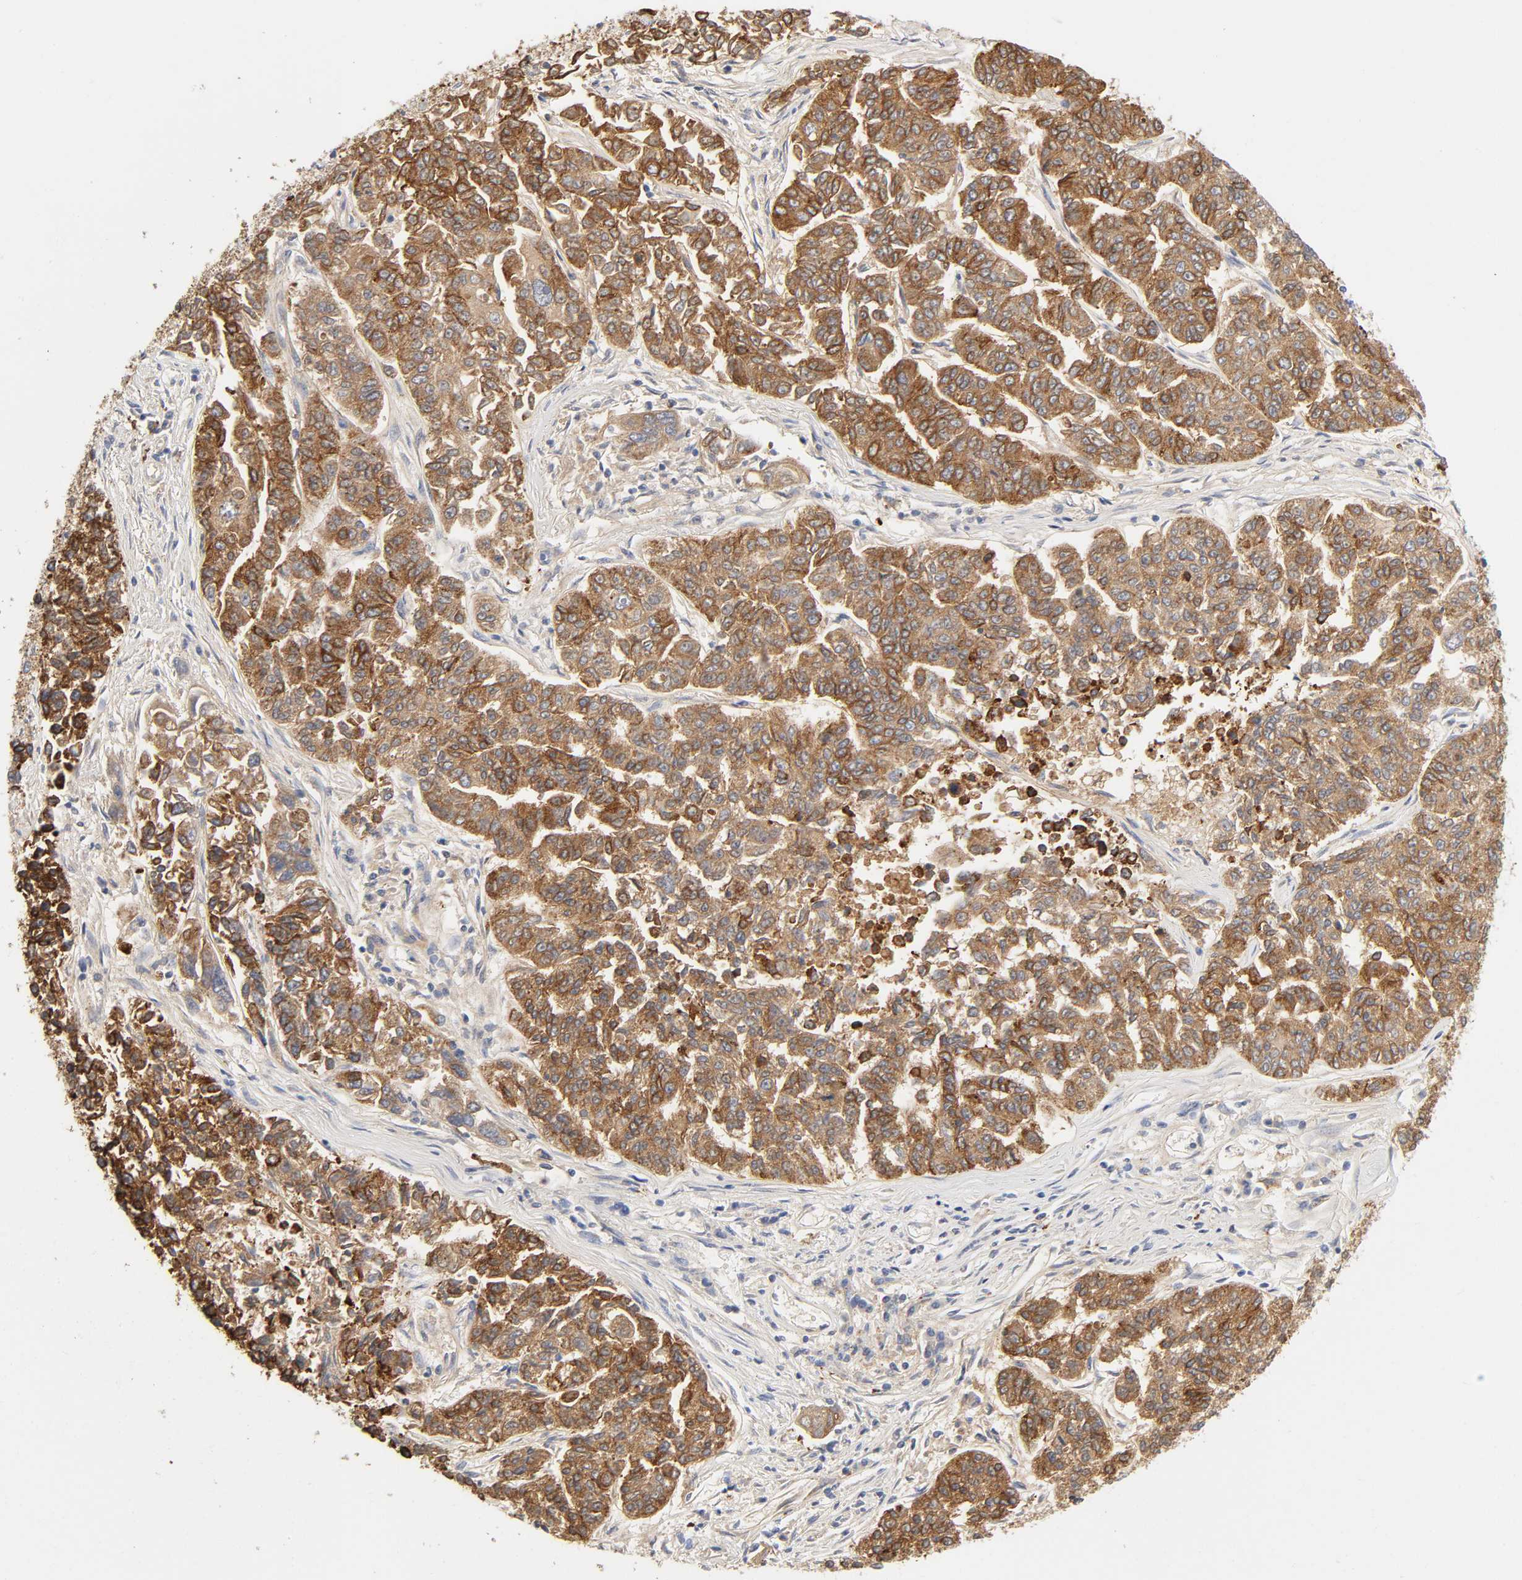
{"staining": {"intensity": "strong", "quantity": ">75%", "location": "cytoplasmic/membranous"}, "tissue": "lung cancer", "cell_type": "Tumor cells", "image_type": "cancer", "snomed": [{"axis": "morphology", "description": "Adenocarcinoma, NOS"}, {"axis": "topography", "description": "Lung"}], "caption": "Tumor cells demonstrate strong cytoplasmic/membranous positivity in about >75% of cells in adenocarcinoma (lung).", "gene": "MAGEB17", "patient": {"sex": "male", "age": 84}}